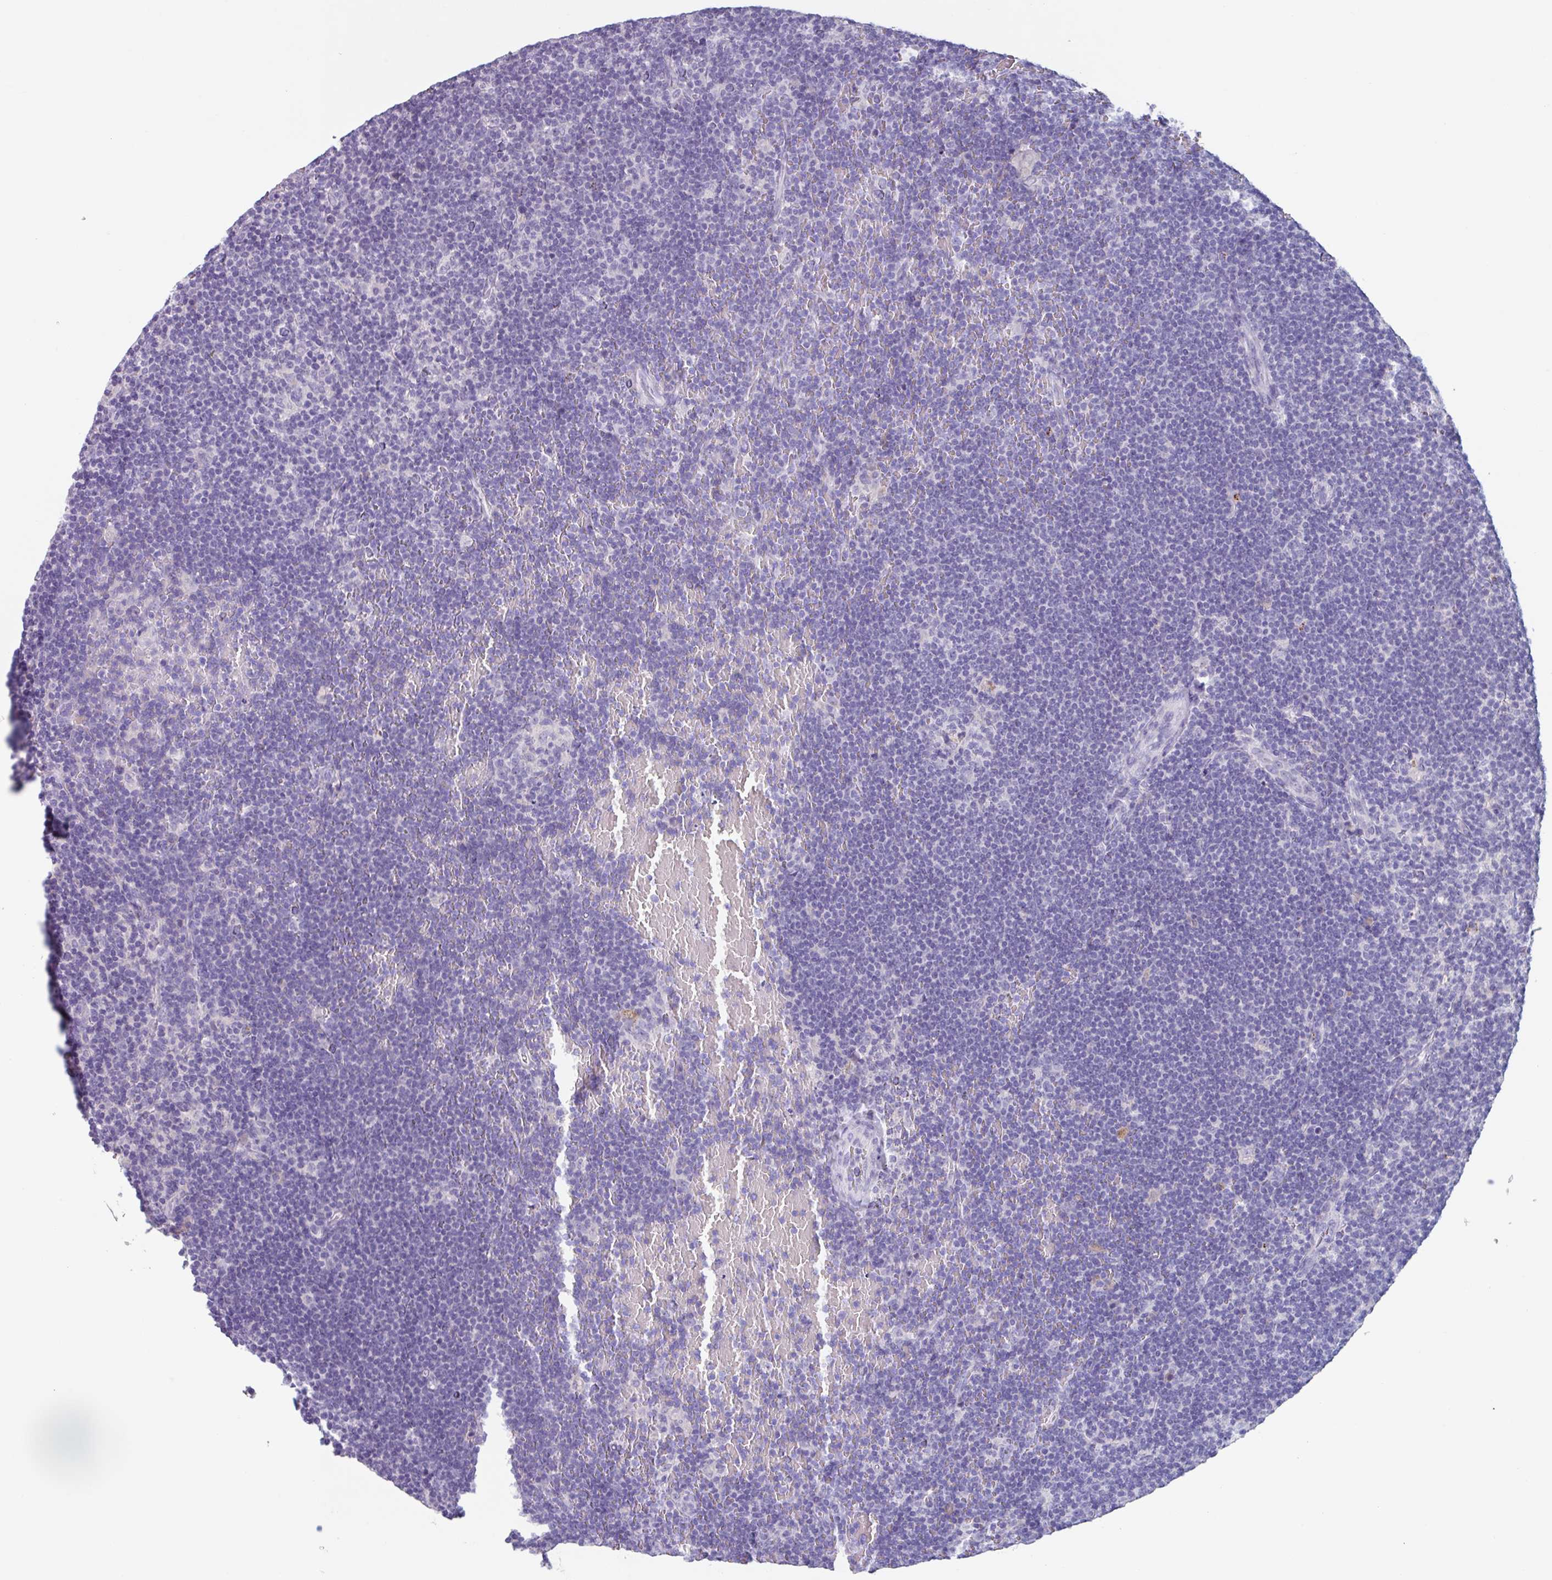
{"staining": {"intensity": "negative", "quantity": "none", "location": "none"}, "tissue": "lymphoma", "cell_type": "Tumor cells", "image_type": "cancer", "snomed": [{"axis": "morphology", "description": "Hodgkin's disease, NOS"}, {"axis": "topography", "description": "Lymph node"}], "caption": "Tumor cells are negative for protein expression in human lymphoma.", "gene": "OR2T10", "patient": {"sex": "female", "age": 57}}